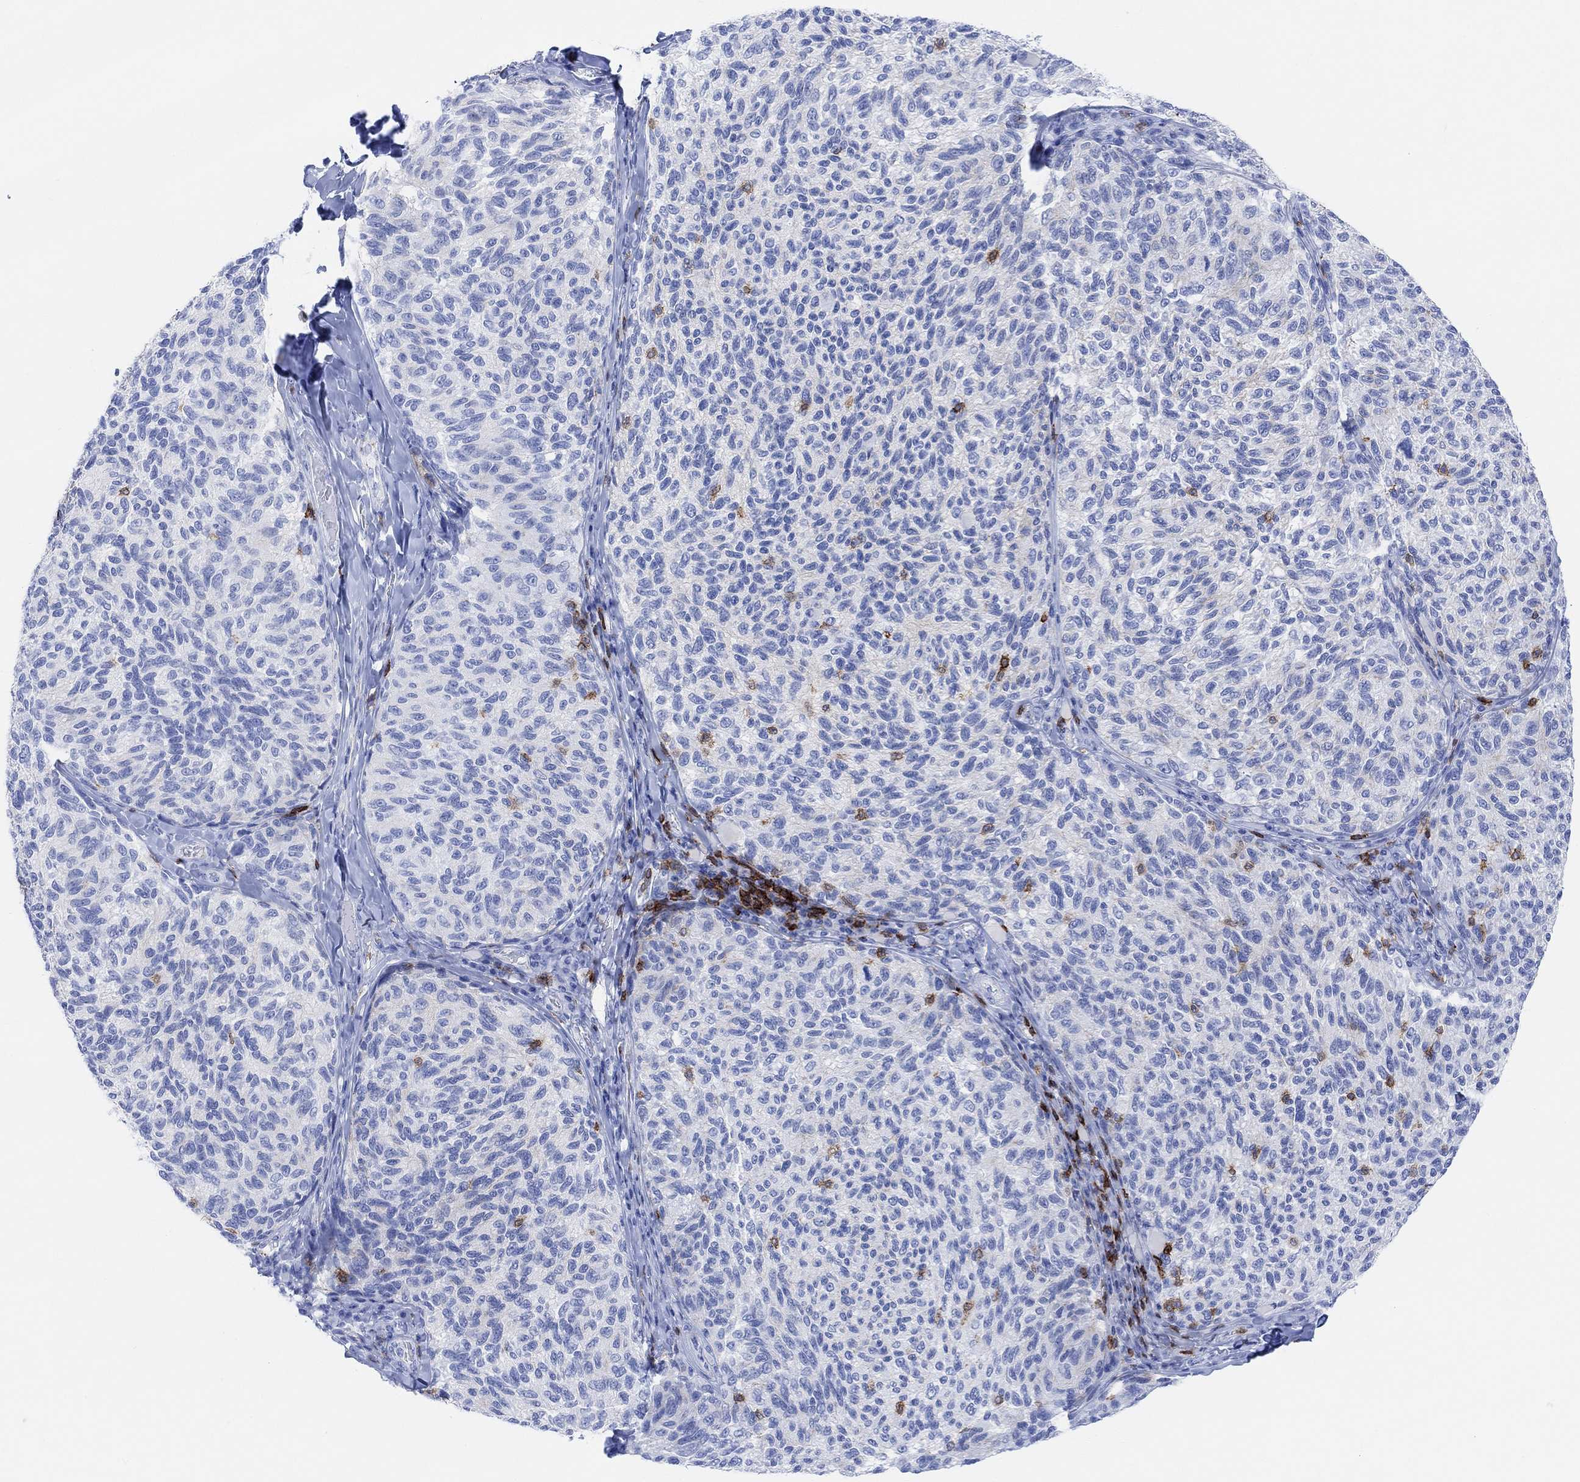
{"staining": {"intensity": "negative", "quantity": "none", "location": "none"}, "tissue": "melanoma", "cell_type": "Tumor cells", "image_type": "cancer", "snomed": [{"axis": "morphology", "description": "Malignant melanoma, NOS"}, {"axis": "topography", "description": "Skin"}], "caption": "This histopathology image is of malignant melanoma stained with immunohistochemistry (IHC) to label a protein in brown with the nuclei are counter-stained blue. There is no positivity in tumor cells.", "gene": "GPR65", "patient": {"sex": "female", "age": 73}}